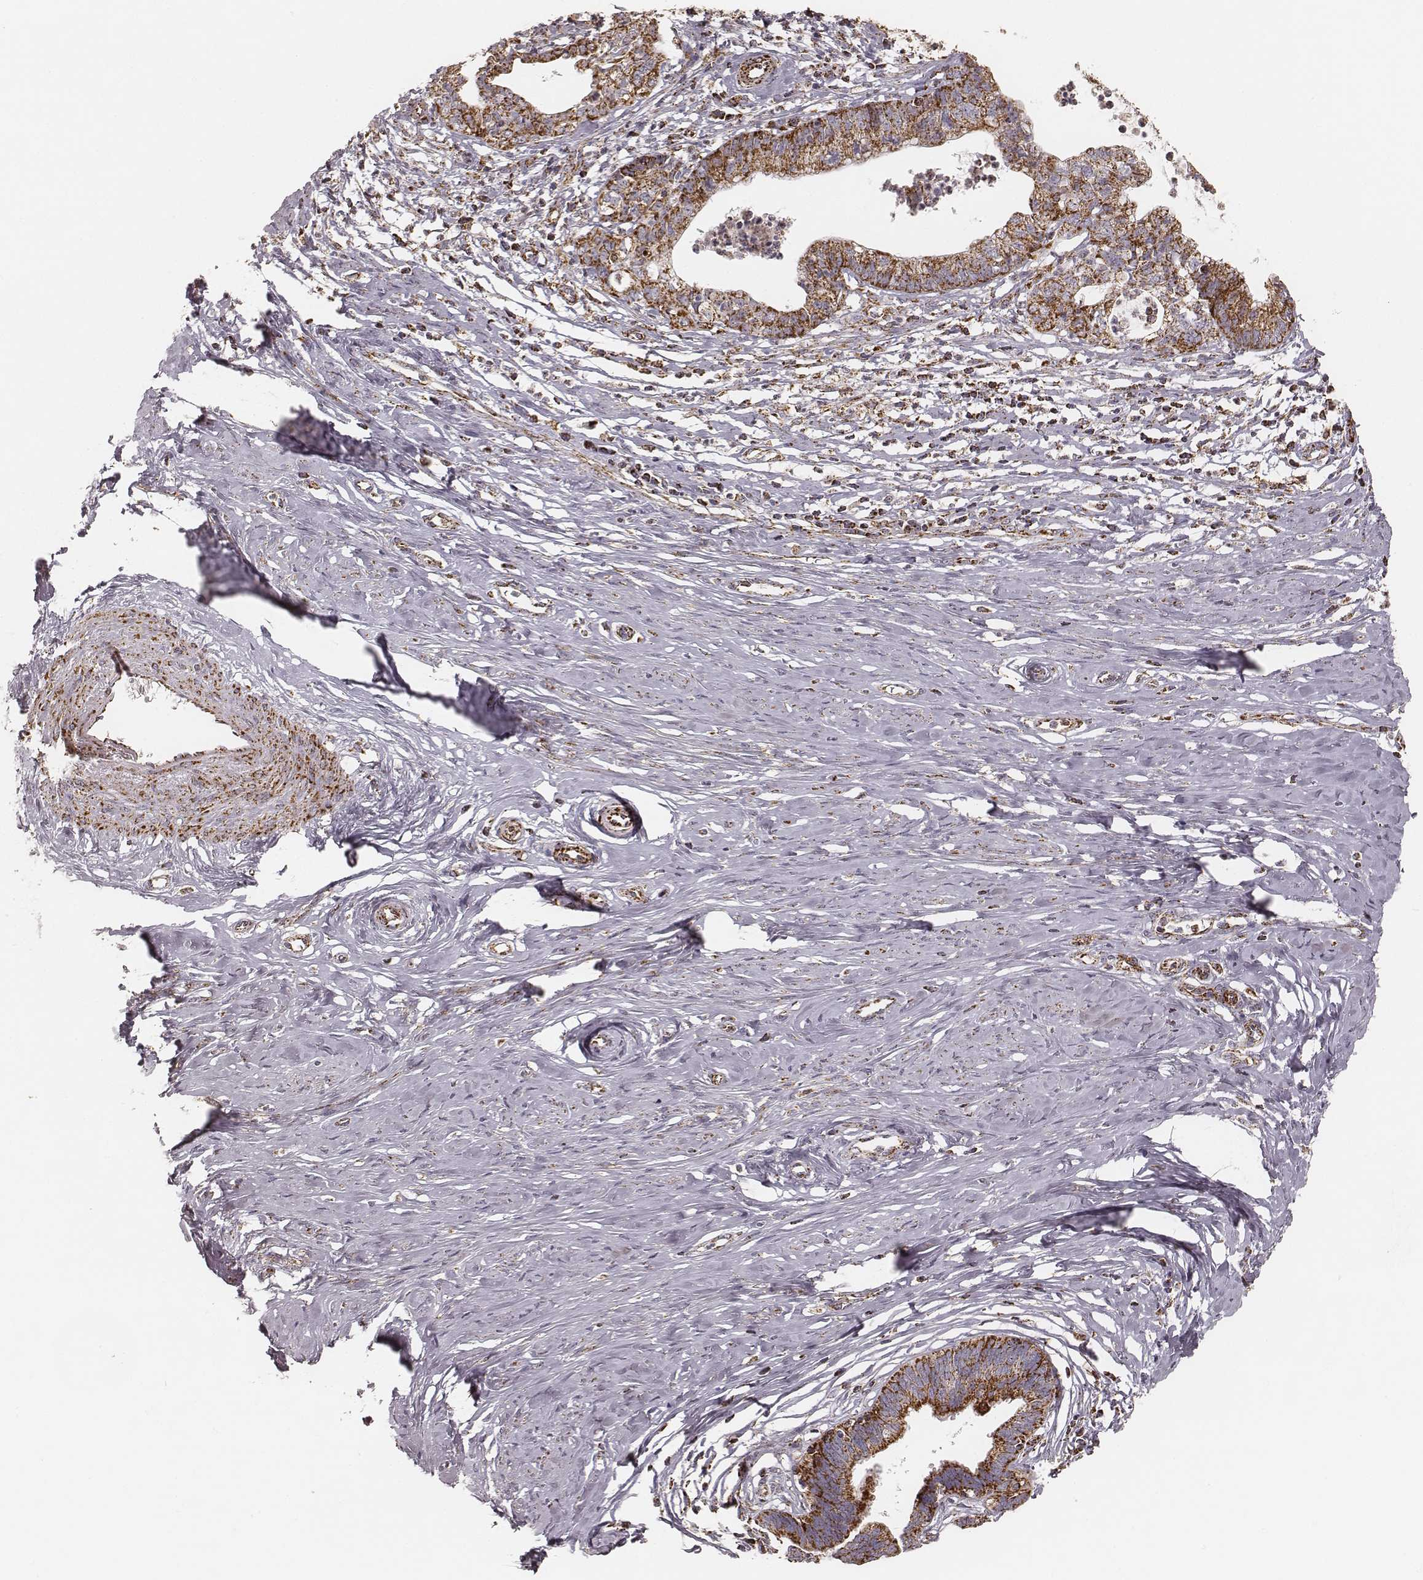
{"staining": {"intensity": "strong", "quantity": ">75%", "location": "nuclear"}, "tissue": "cervical cancer", "cell_type": "Tumor cells", "image_type": "cancer", "snomed": [{"axis": "morphology", "description": "Normal tissue, NOS"}, {"axis": "morphology", "description": "Adenocarcinoma, NOS"}, {"axis": "topography", "description": "Cervix"}], "caption": "Cervical adenocarcinoma tissue shows strong nuclear staining in about >75% of tumor cells", "gene": "CS", "patient": {"sex": "female", "age": 38}}